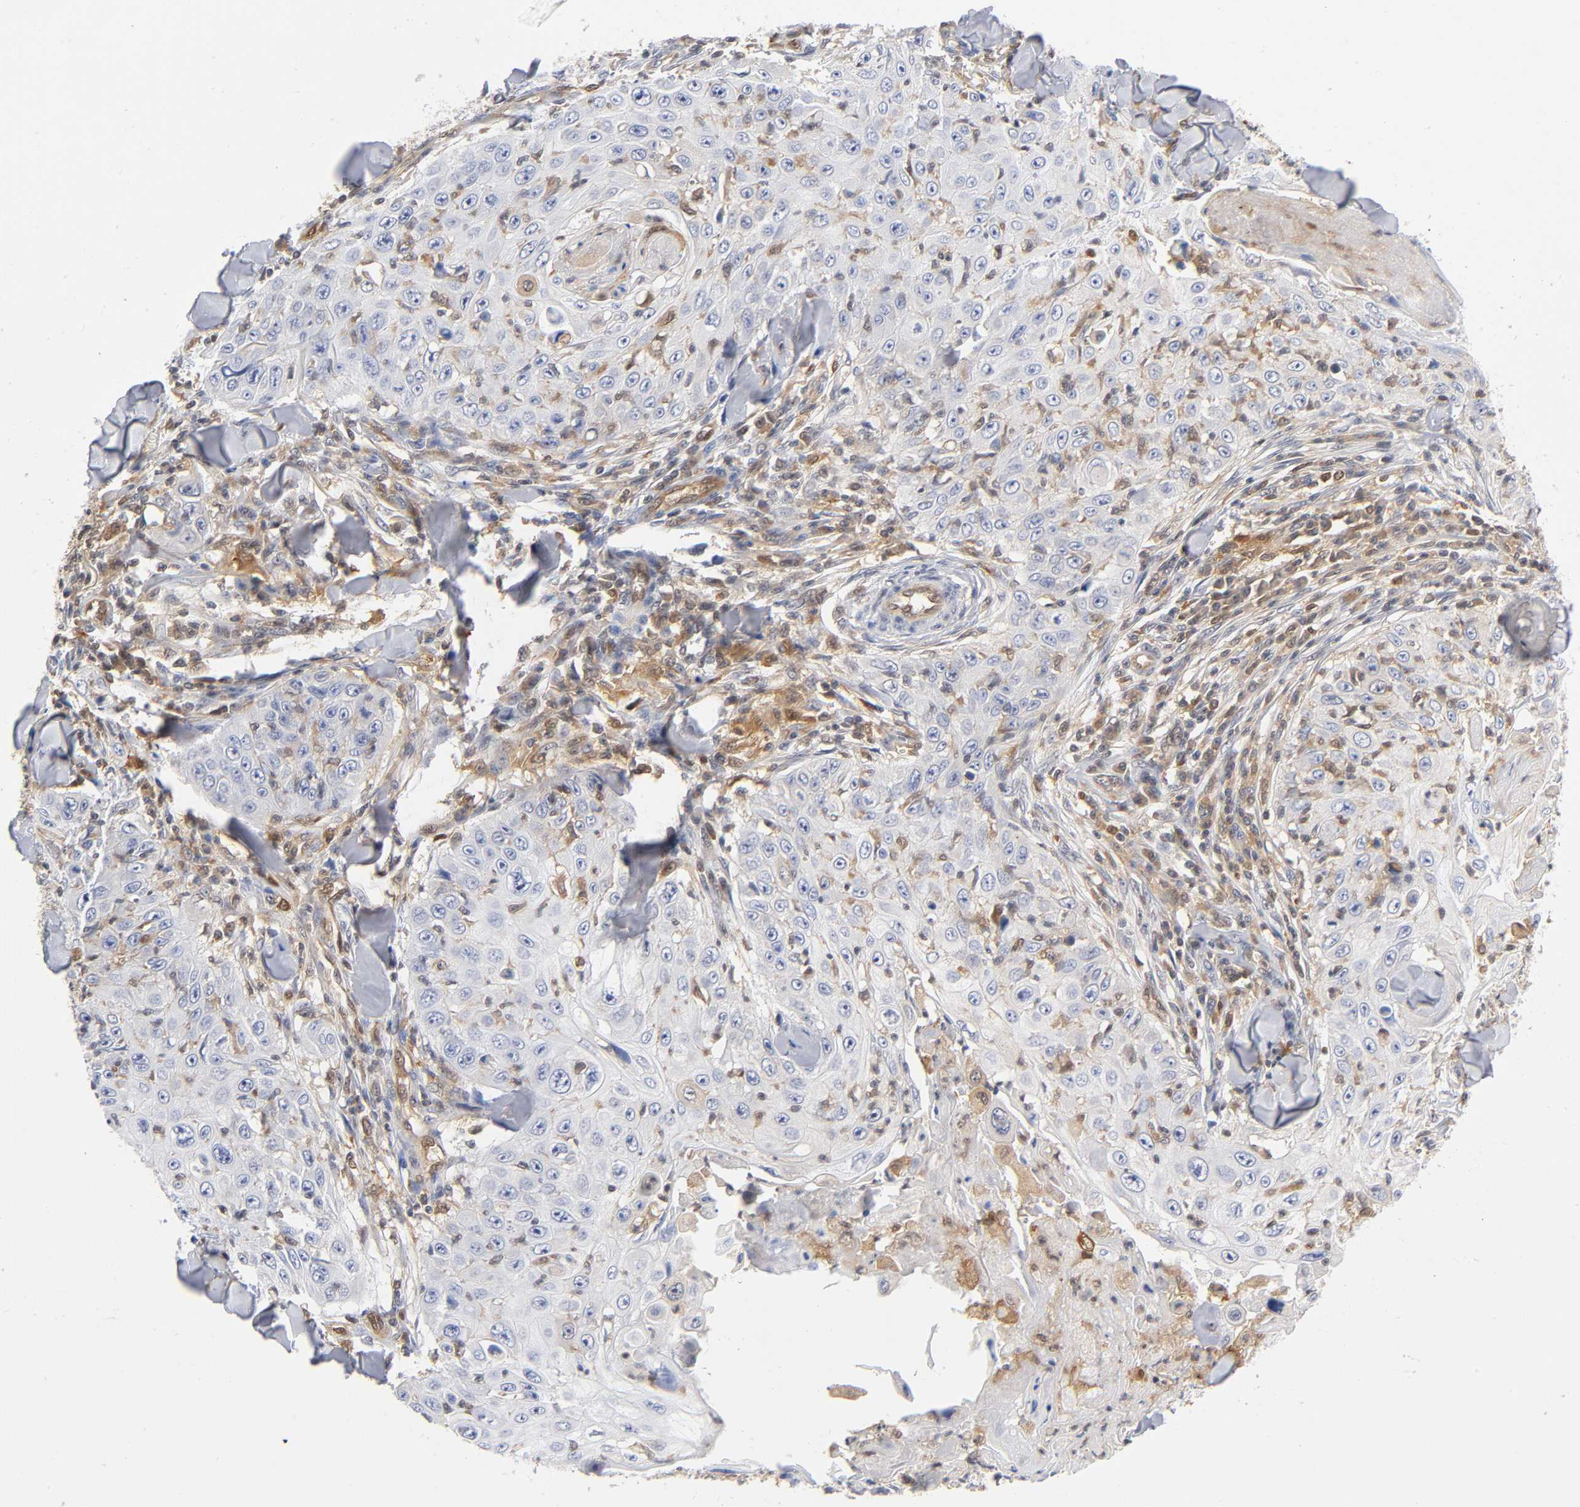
{"staining": {"intensity": "moderate", "quantity": "25%-75%", "location": "cytoplasmic/membranous,nuclear"}, "tissue": "skin cancer", "cell_type": "Tumor cells", "image_type": "cancer", "snomed": [{"axis": "morphology", "description": "Squamous cell carcinoma, NOS"}, {"axis": "topography", "description": "Skin"}], "caption": "Tumor cells show moderate cytoplasmic/membranous and nuclear staining in approximately 25%-75% of cells in skin squamous cell carcinoma.", "gene": "DFFB", "patient": {"sex": "male", "age": 86}}